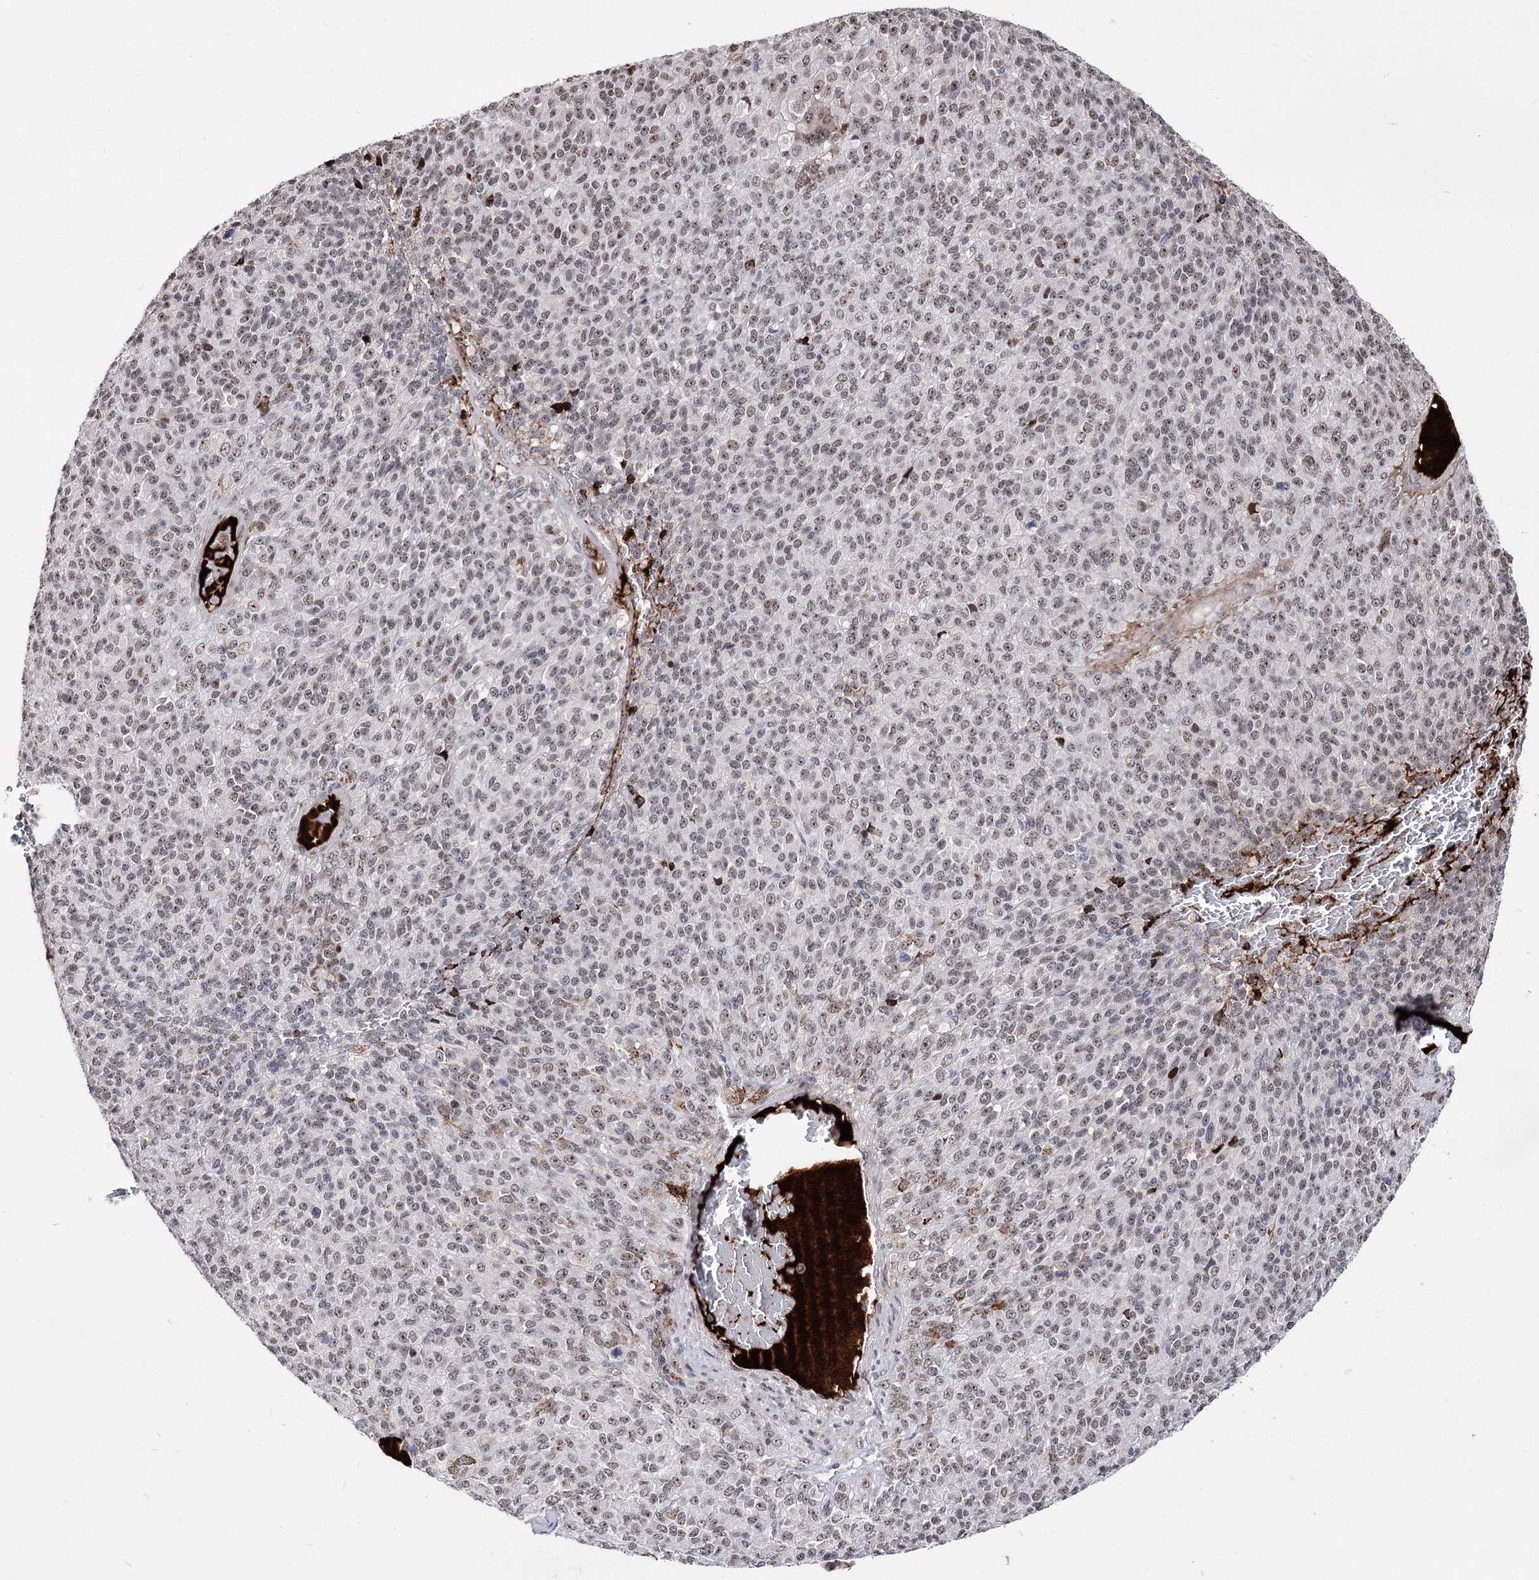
{"staining": {"intensity": "weak", "quantity": ">75%", "location": "nuclear"}, "tissue": "melanoma", "cell_type": "Tumor cells", "image_type": "cancer", "snomed": [{"axis": "morphology", "description": "Malignant melanoma, Metastatic site"}, {"axis": "topography", "description": "Brain"}], "caption": "Human melanoma stained for a protein (brown) displays weak nuclear positive expression in approximately >75% of tumor cells.", "gene": "STOX1", "patient": {"sex": "female", "age": 56}}